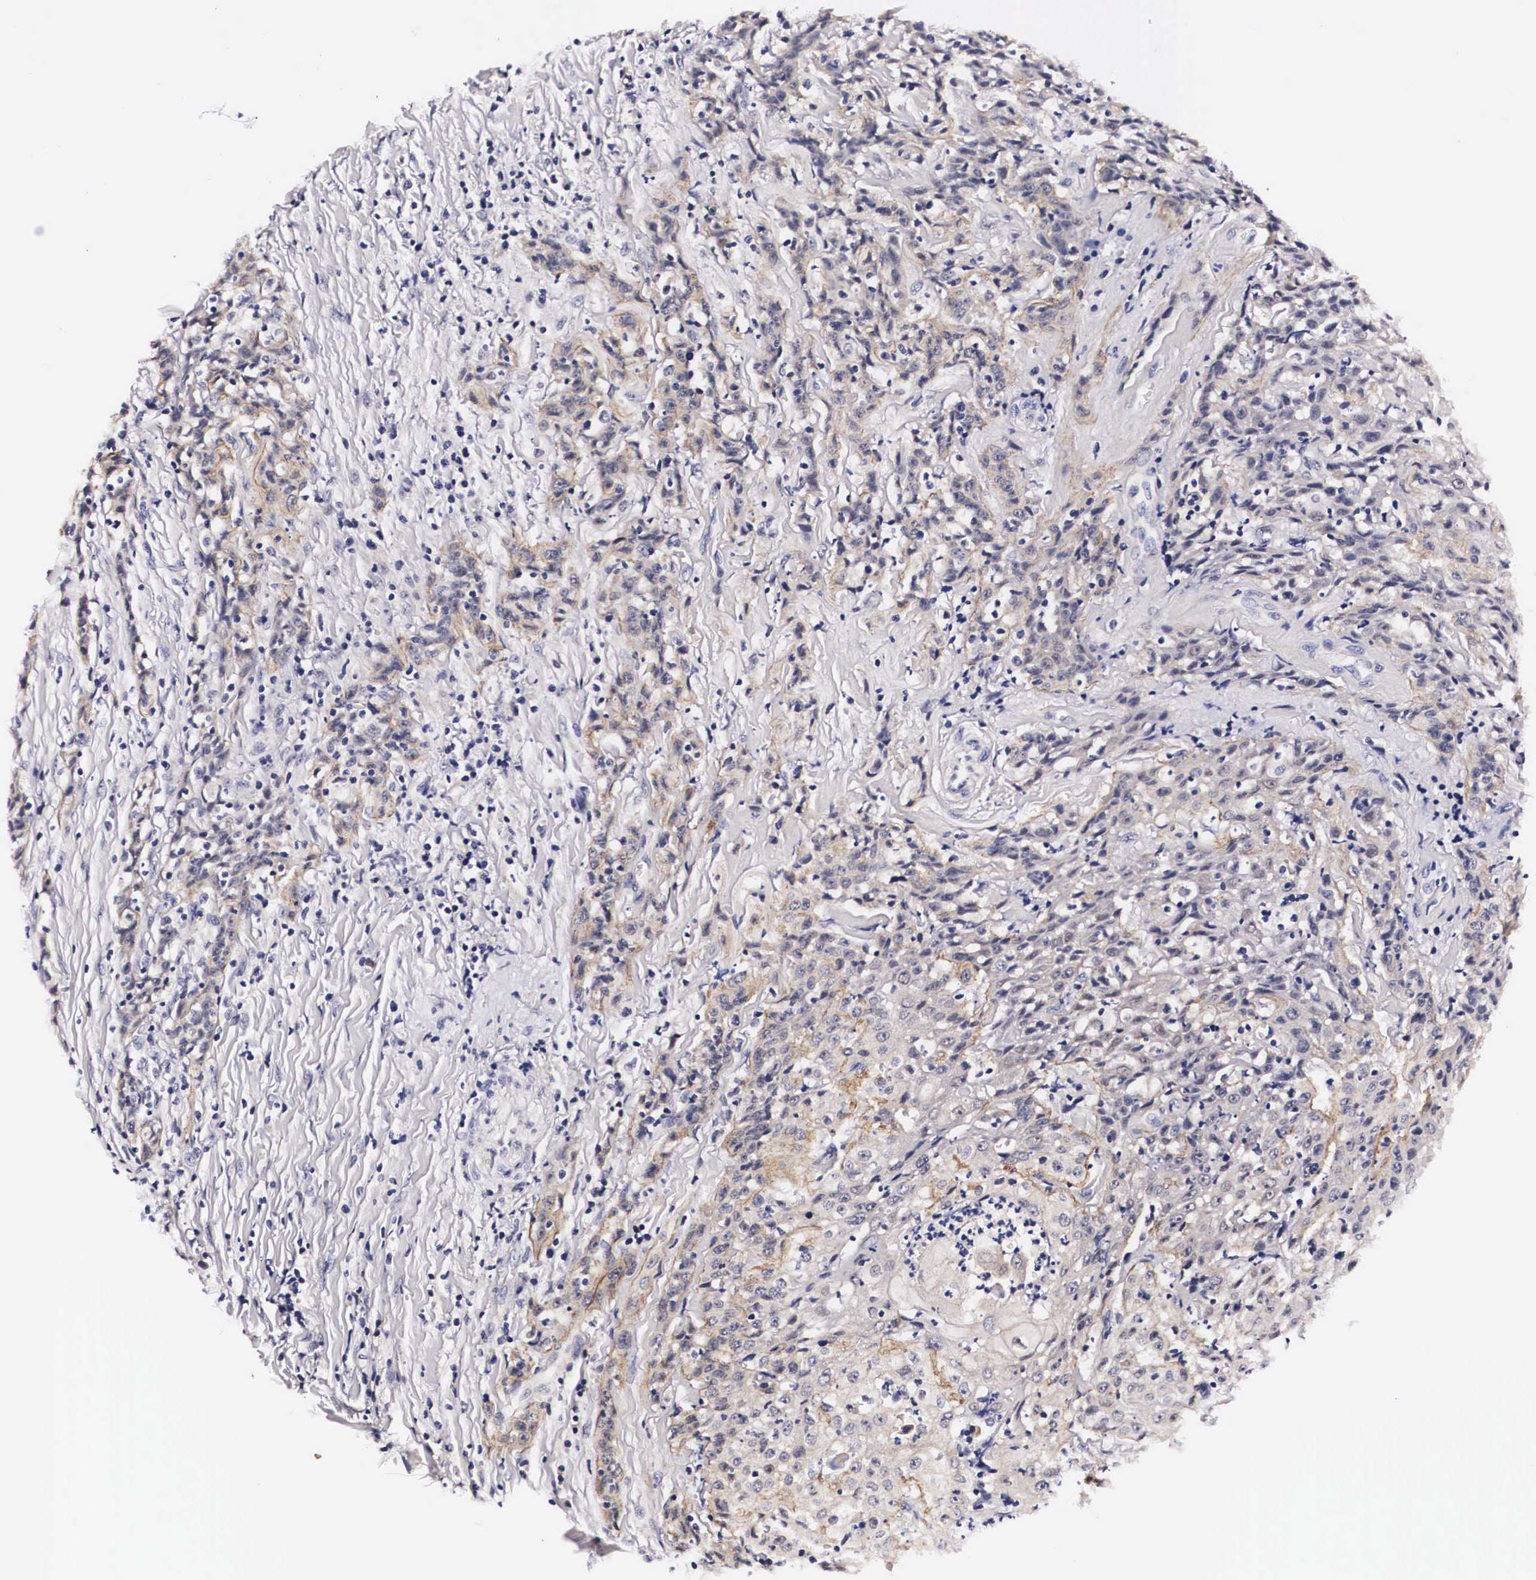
{"staining": {"intensity": "moderate", "quantity": "<25%", "location": "cytoplasmic/membranous"}, "tissue": "head and neck cancer", "cell_type": "Tumor cells", "image_type": "cancer", "snomed": [{"axis": "morphology", "description": "Squamous cell carcinoma, NOS"}, {"axis": "topography", "description": "Oral tissue"}, {"axis": "topography", "description": "Head-Neck"}], "caption": "Tumor cells reveal low levels of moderate cytoplasmic/membranous staining in about <25% of cells in head and neck squamous cell carcinoma.", "gene": "PHETA2", "patient": {"sex": "female", "age": 82}}